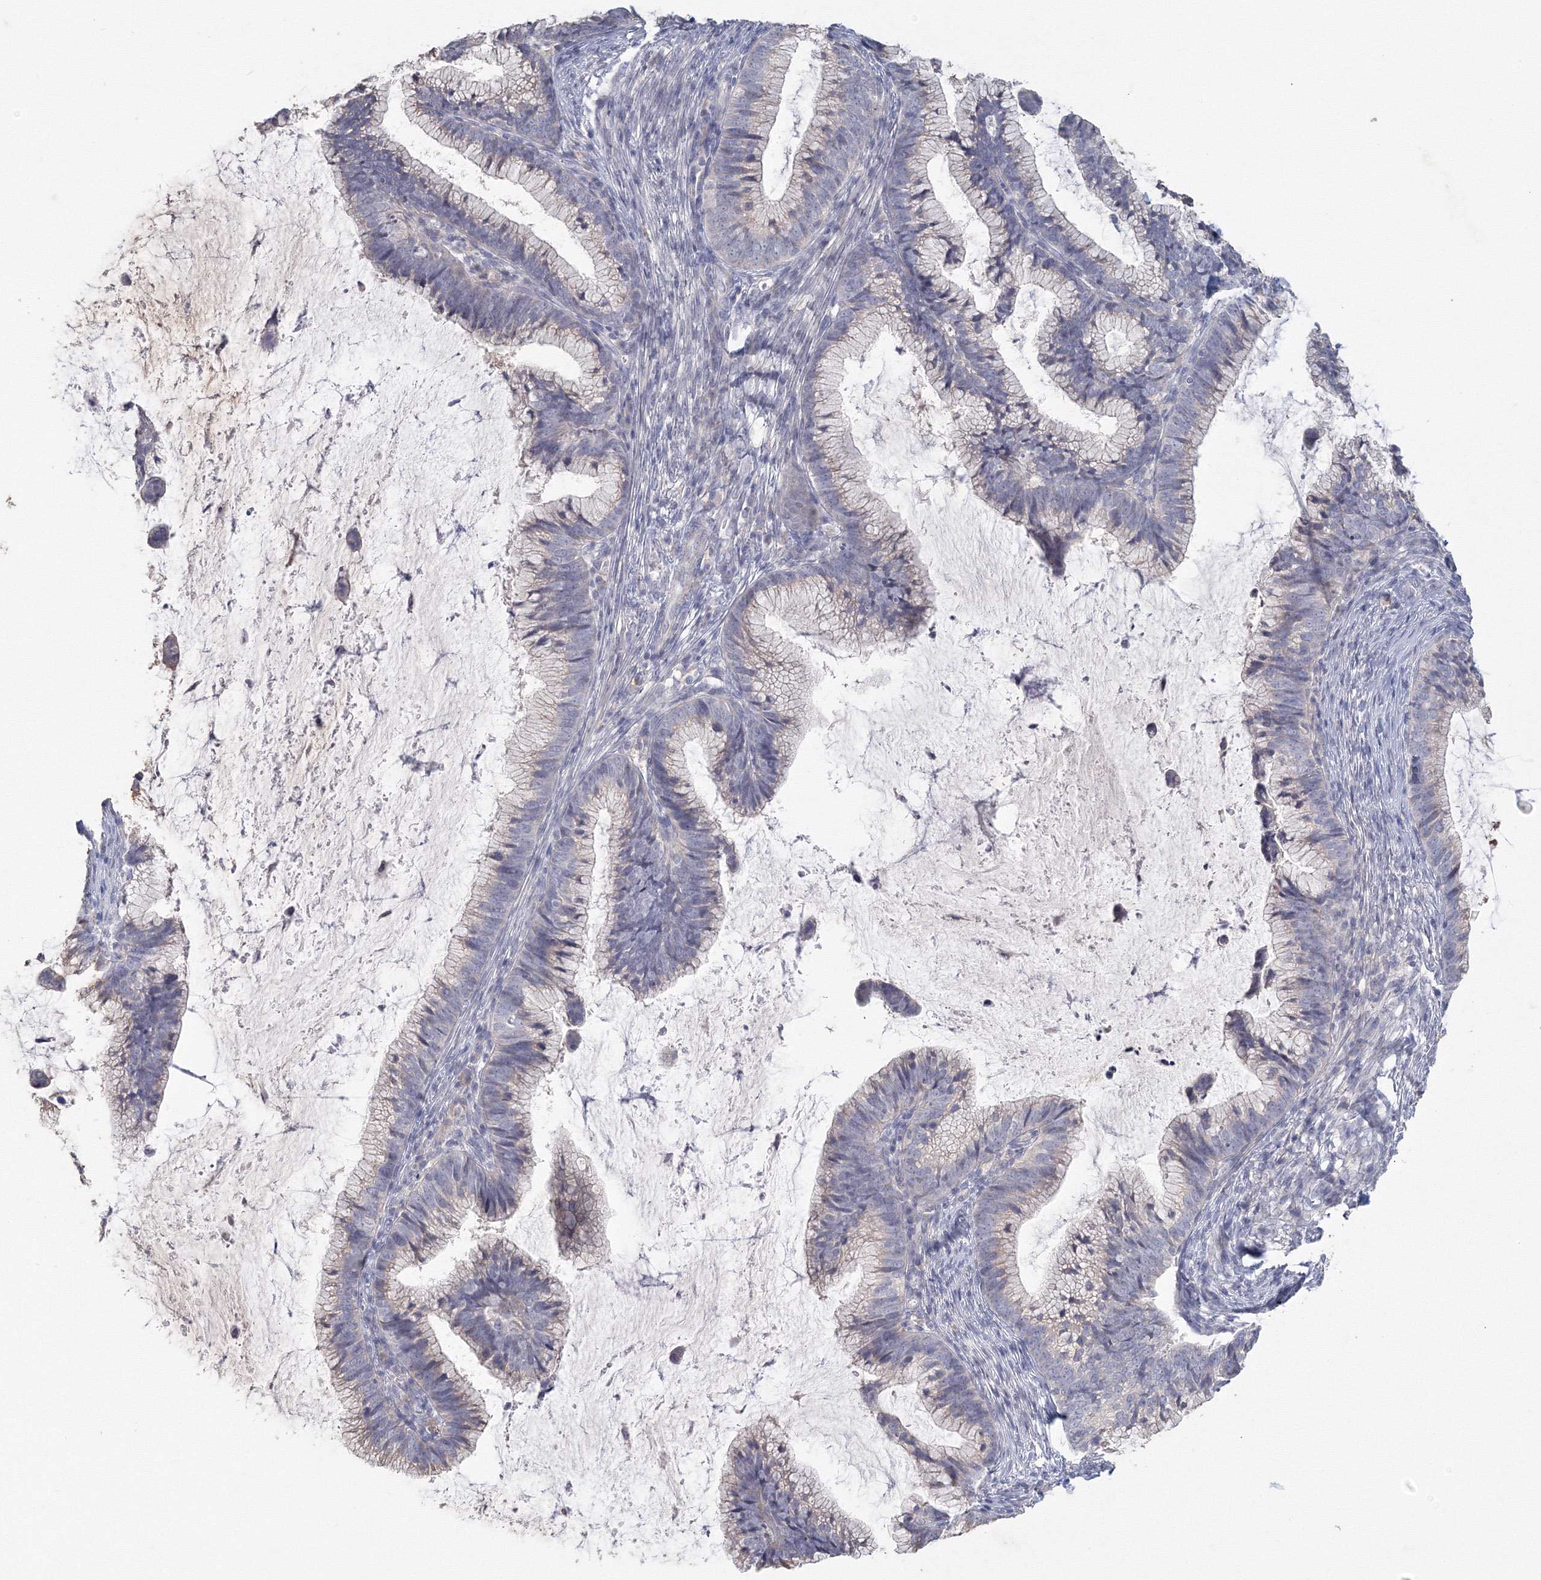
{"staining": {"intensity": "negative", "quantity": "none", "location": "none"}, "tissue": "cervical cancer", "cell_type": "Tumor cells", "image_type": "cancer", "snomed": [{"axis": "morphology", "description": "Adenocarcinoma, NOS"}, {"axis": "topography", "description": "Cervix"}], "caption": "Immunohistochemical staining of adenocarcinoma (cervical) displays no significant staining in tumor cells.", "gene": "TACC2", "patient": {"sex": "female", "age": 36}}